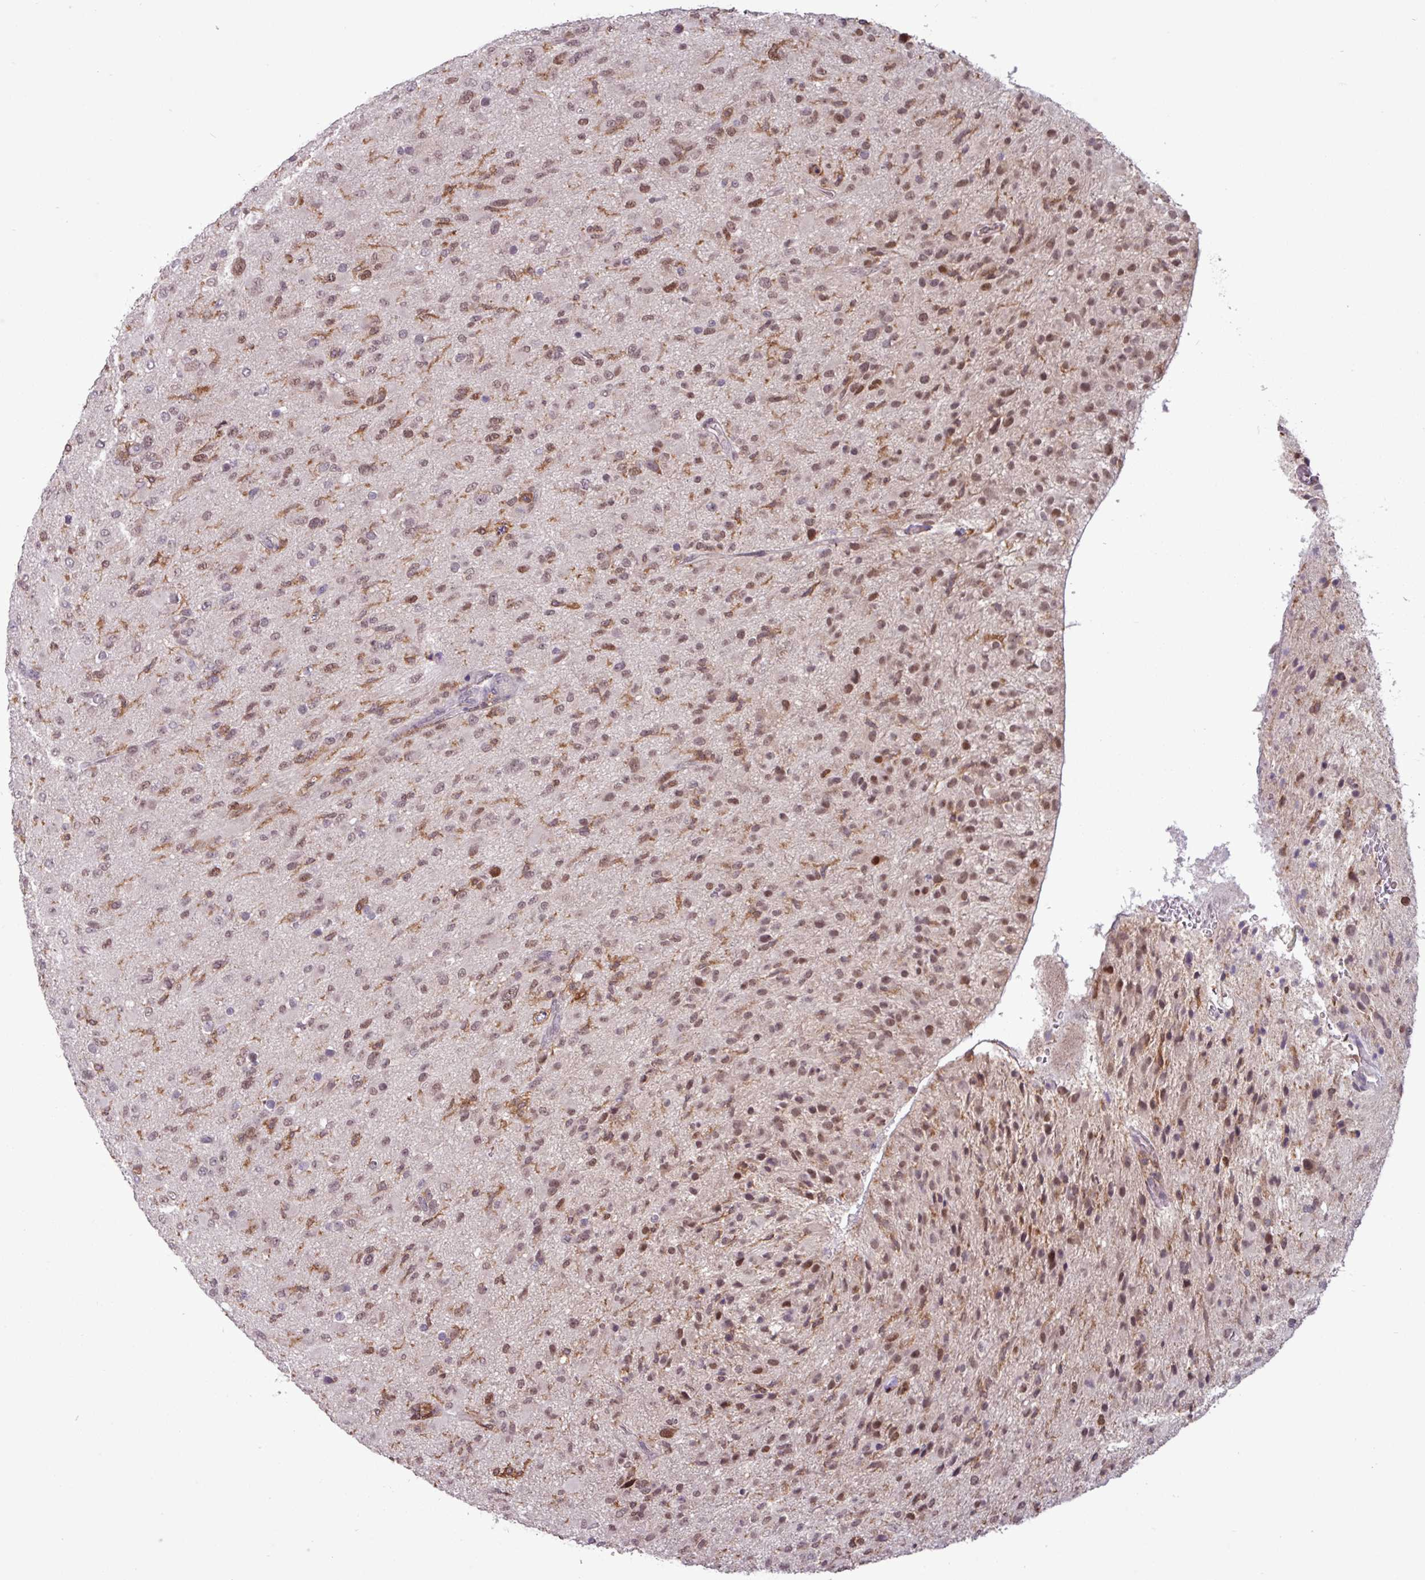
{"staining": {"intensity": "moderate", "quantity": ">75%", "location": "nuclear"}, "tissue": "glioma", "cell_type": "Tumor cells", "image_type": "cancer", "snomed": [{"axis": "morphology", "description": "Glioma, malignant, Low grade"}, {"axis": "topography", "description": "Brain"}], "caption": "Tumor cells demonstrate moderate nuclear staining in approximately >75% of cells in glioma.", "gene": "PRRX1", "patient": {"sex": "male", "age": 65}}